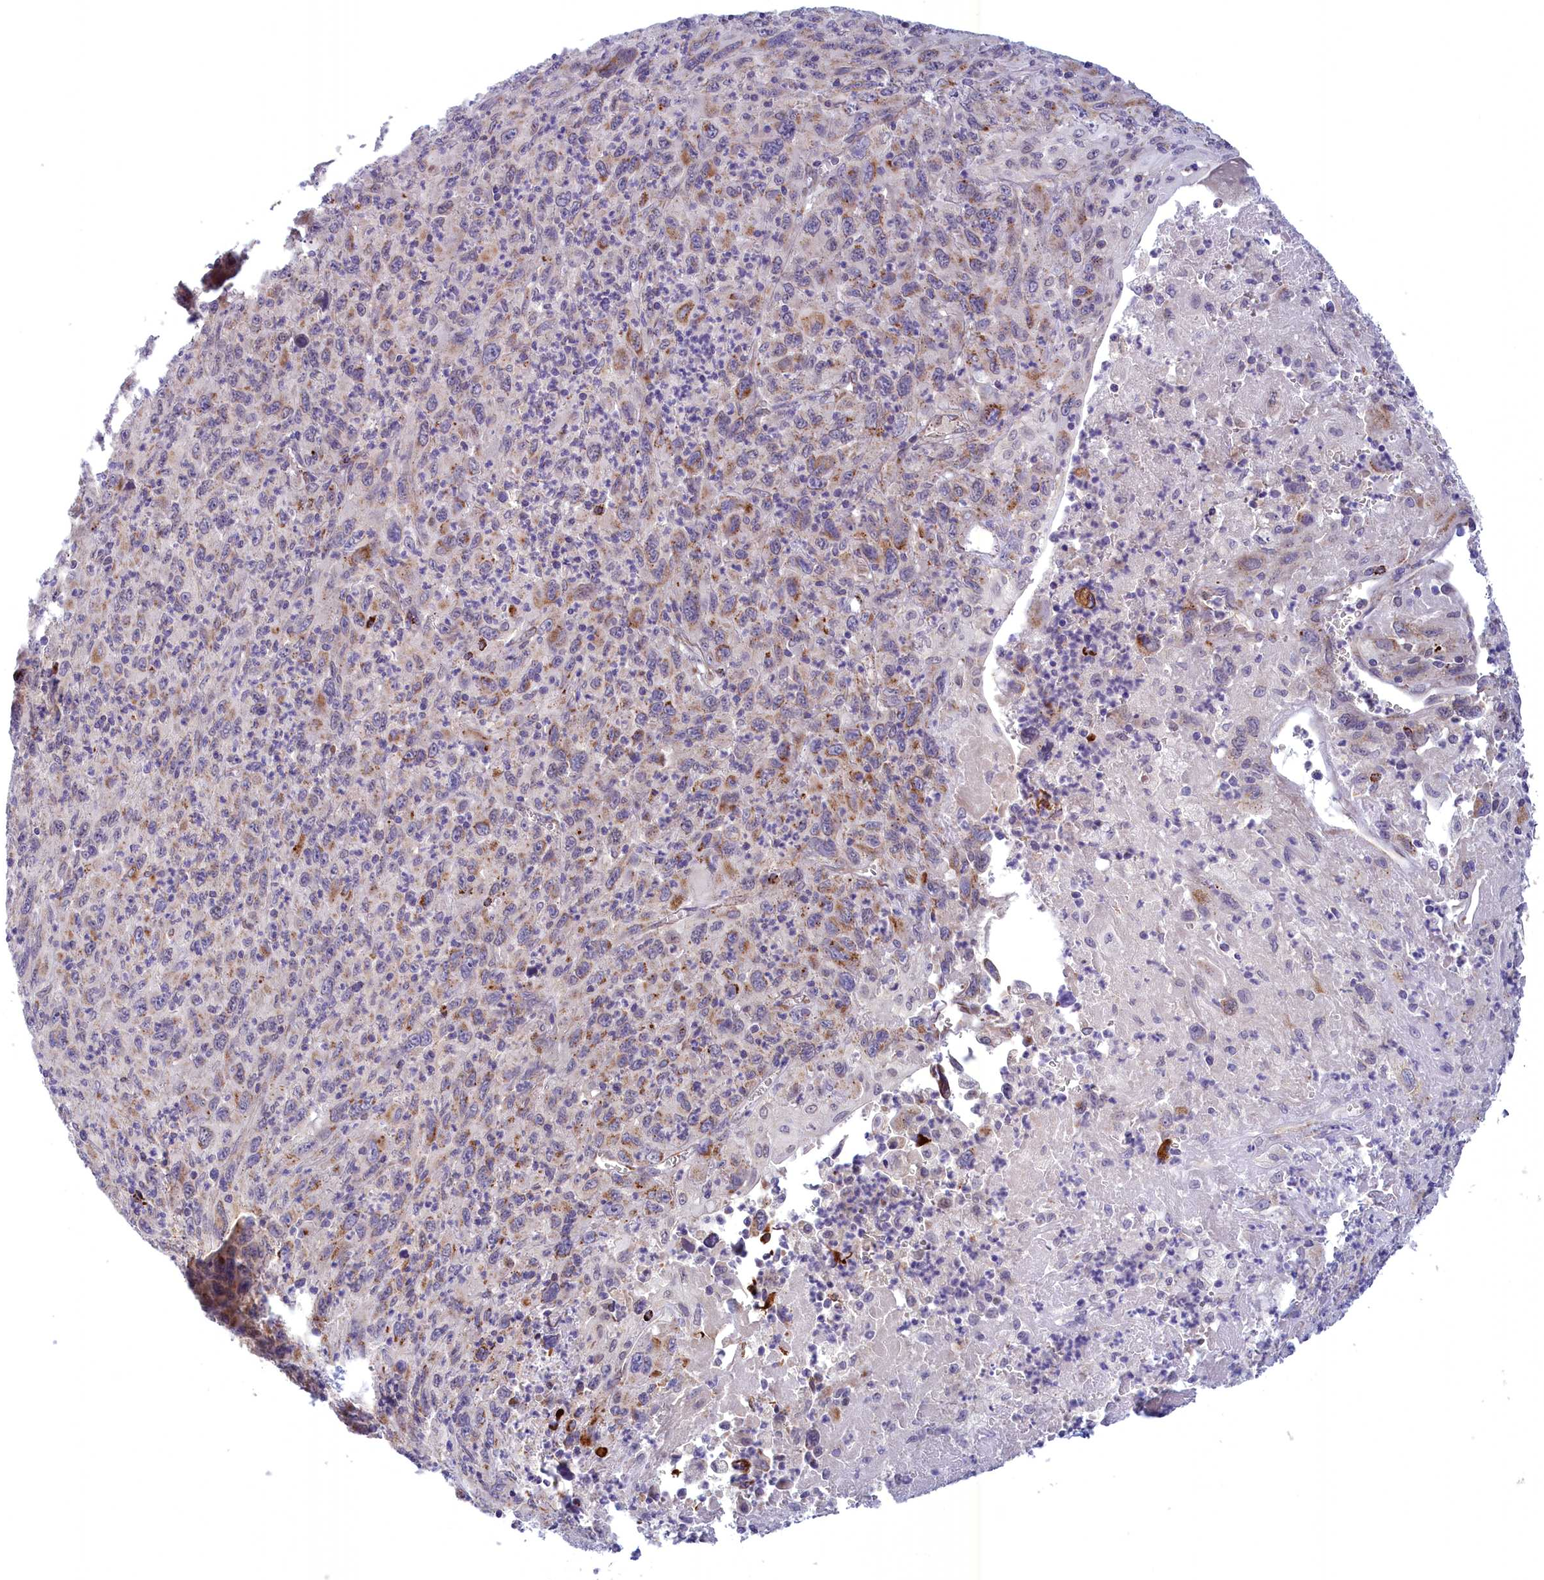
{"staining": {"intensity": "moderate", "quantity": "<25%", "location": "cytoplasmic/membranous"}, "tissue": "melanoma", "cell_type": "Tumor cells", "image_type": "cancer", "snomed": [{"axis": "morphology", "description": "Malignant melanoma, Metastatic site"}, {"axis": "topography", "description": "Skin"}], "caption": "Melanoma stained with DAB immunohistochemistry exhibits low levels of moderate cytoplasmic/membranous expression in approximately <25% of tumor cells. The staining was performed using DAB to visualize the protein expression in brown, while the nuclei were stained in blue with hematoxylin (Magnification: 20x).", "gene": "FAM149B1", "patient": {"sex": "female", "age": 56}}